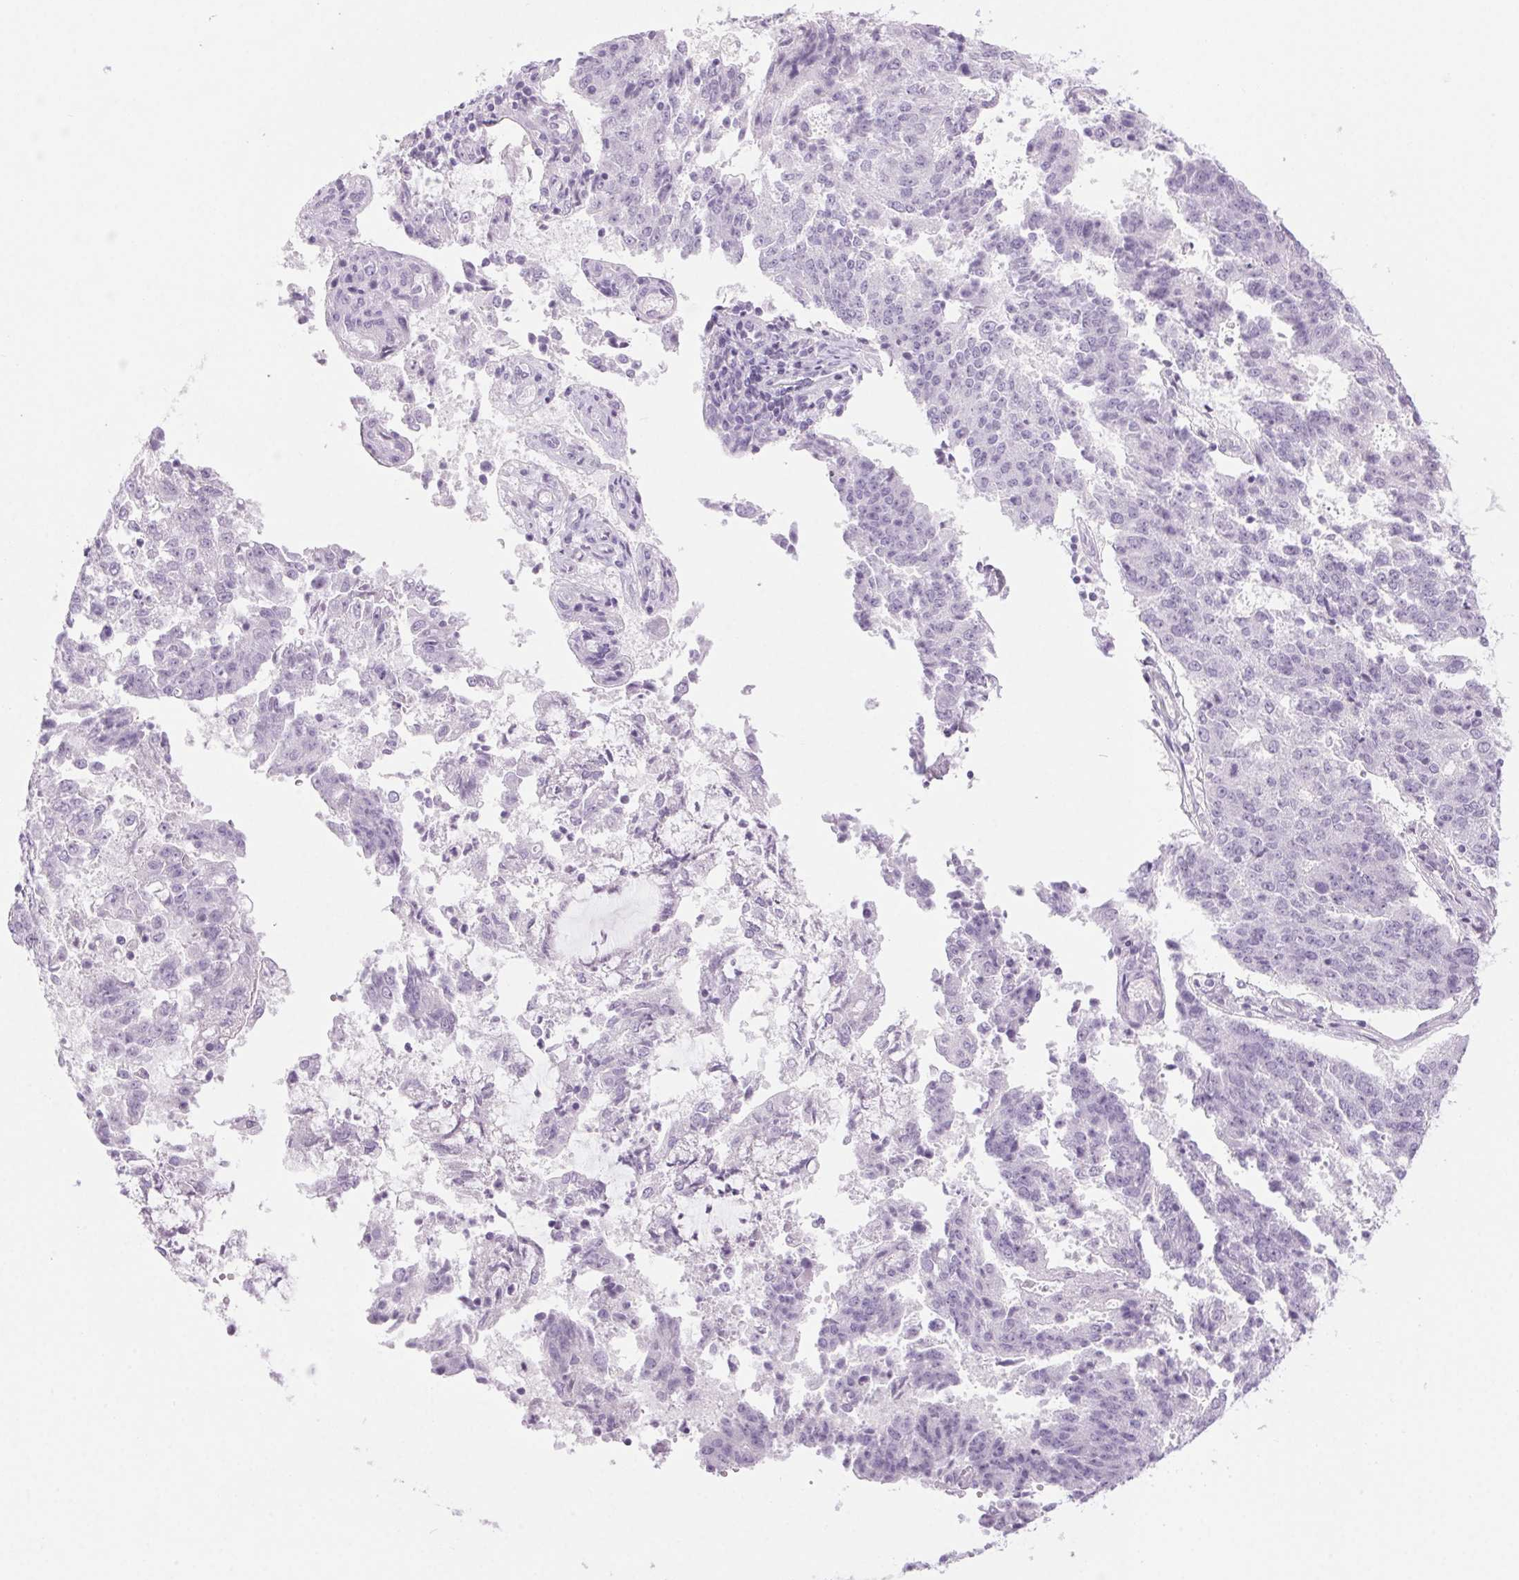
{"staining": {"intensity": "negative", "quantity": "none", "location": "none"}, "tissue": "endometrial cancer", "cell_type": "Tumor cells", "image_type": "cancer", "snomed": [{"axis": "morphology", "description": "Adenocarcinoma, NOS"}, {"axis": "topography", "description": "Endometrium"}], "caption": "An immunohistochemistry histopathology image of endometrial cancer is shown. There is no staining in tumor cells of endometrial cancer.", "gene": "LRP2", "patient": {"sex": "female", "age": 82}}